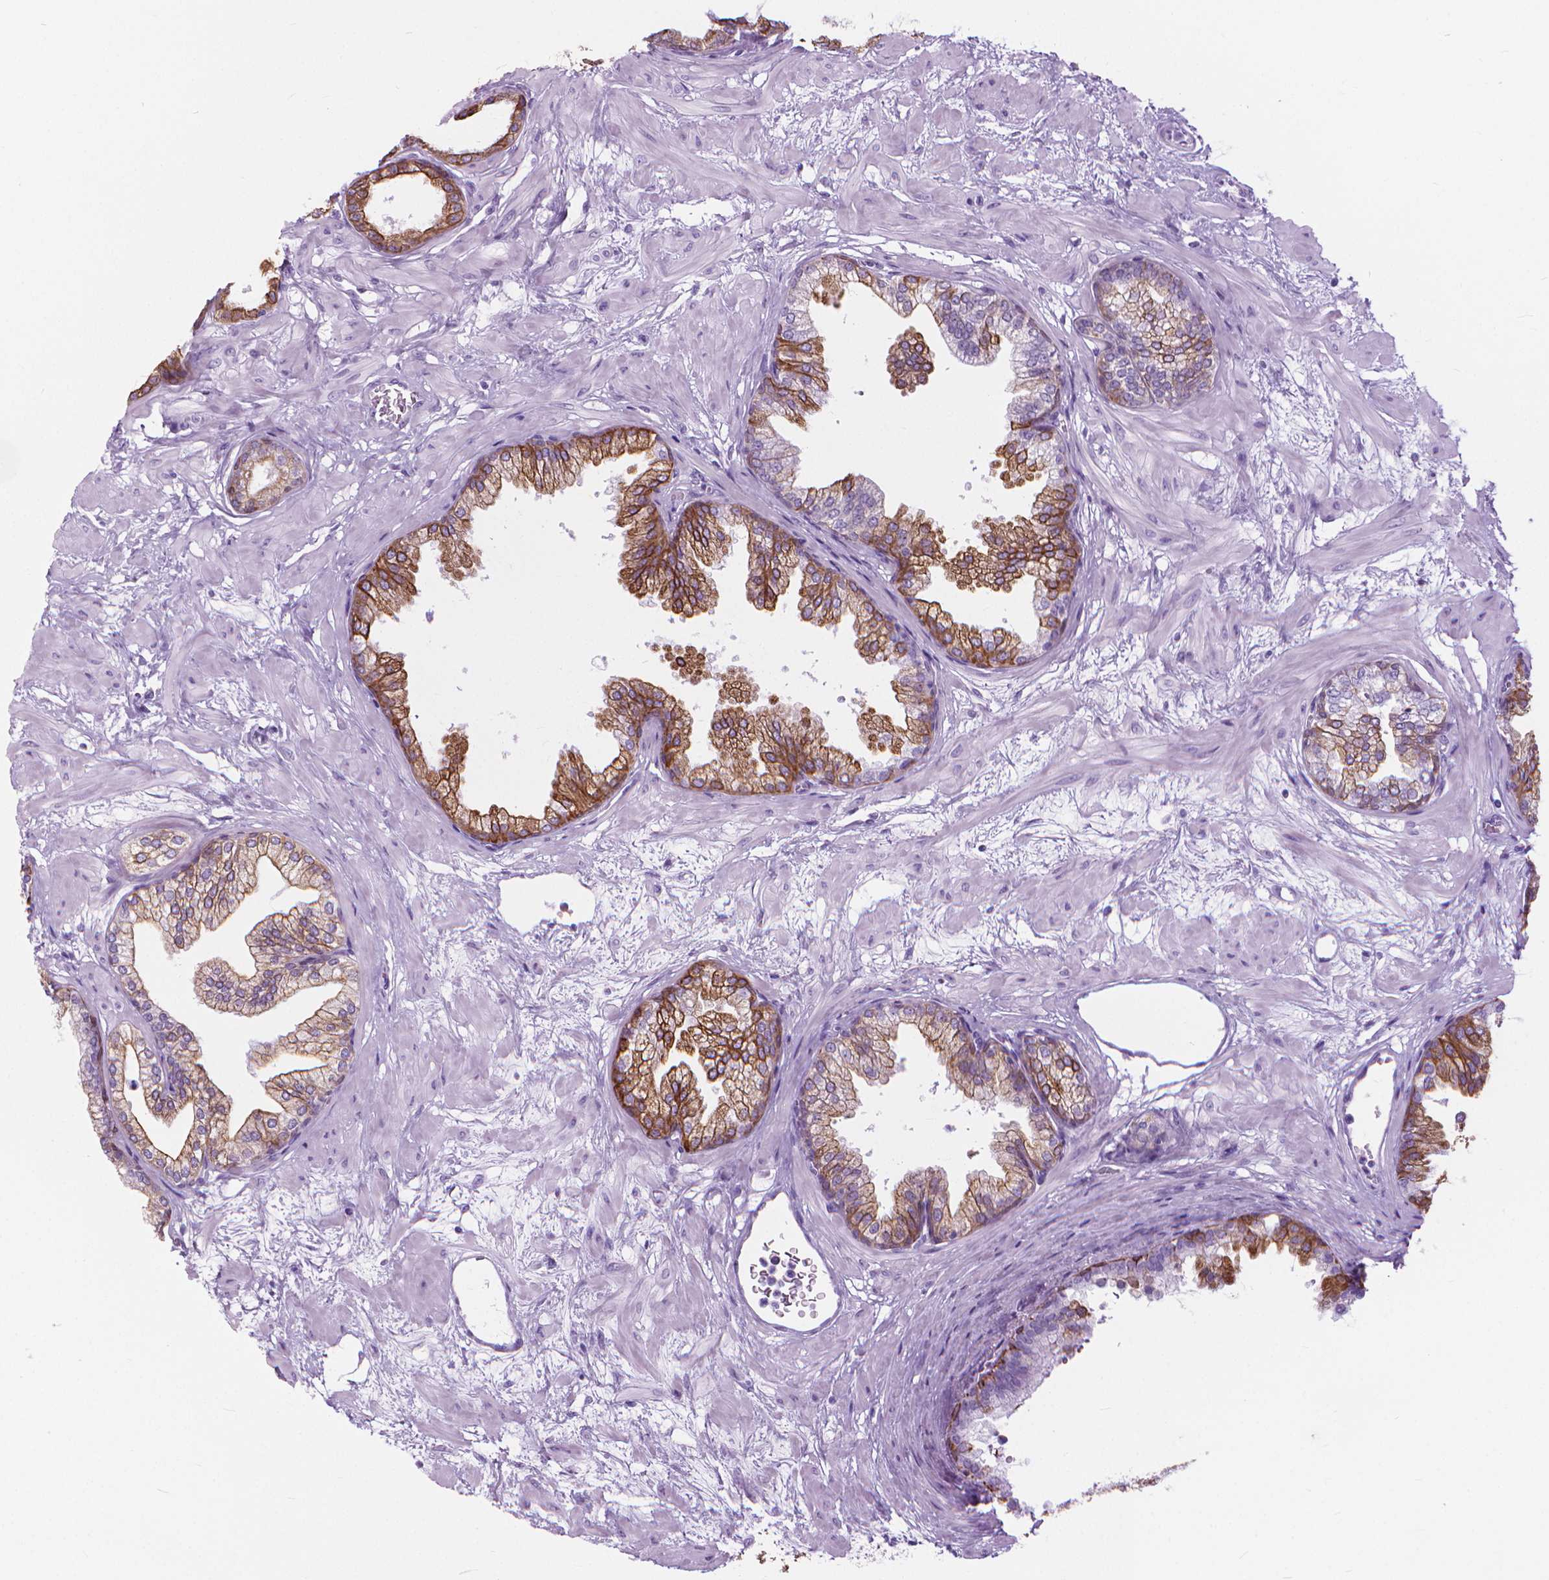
{"staining": {"intensity": "moderate", "quantity": "<25%", "location": "cytoplasmic/membranous"}, "tissue": "prostate", "cell_type": "Glandular cells", "image_type": "normal", "snomed": [{"axis": "morphology", "description": "Normal tissue, NOS"}, {"axis": "topography", "description": "Prostate"}], "caption": "Protein staining of benign prostate reveals moderate cytoplasmic/membranous positivity in about <25% of glandular cells. The staining was performed using DAB, with brown indicating positive protein expression. Nuclei are stained blue with hematoxylin.", "gene": "HTR2B", "patient": {"sex": "male", "age": 37}}